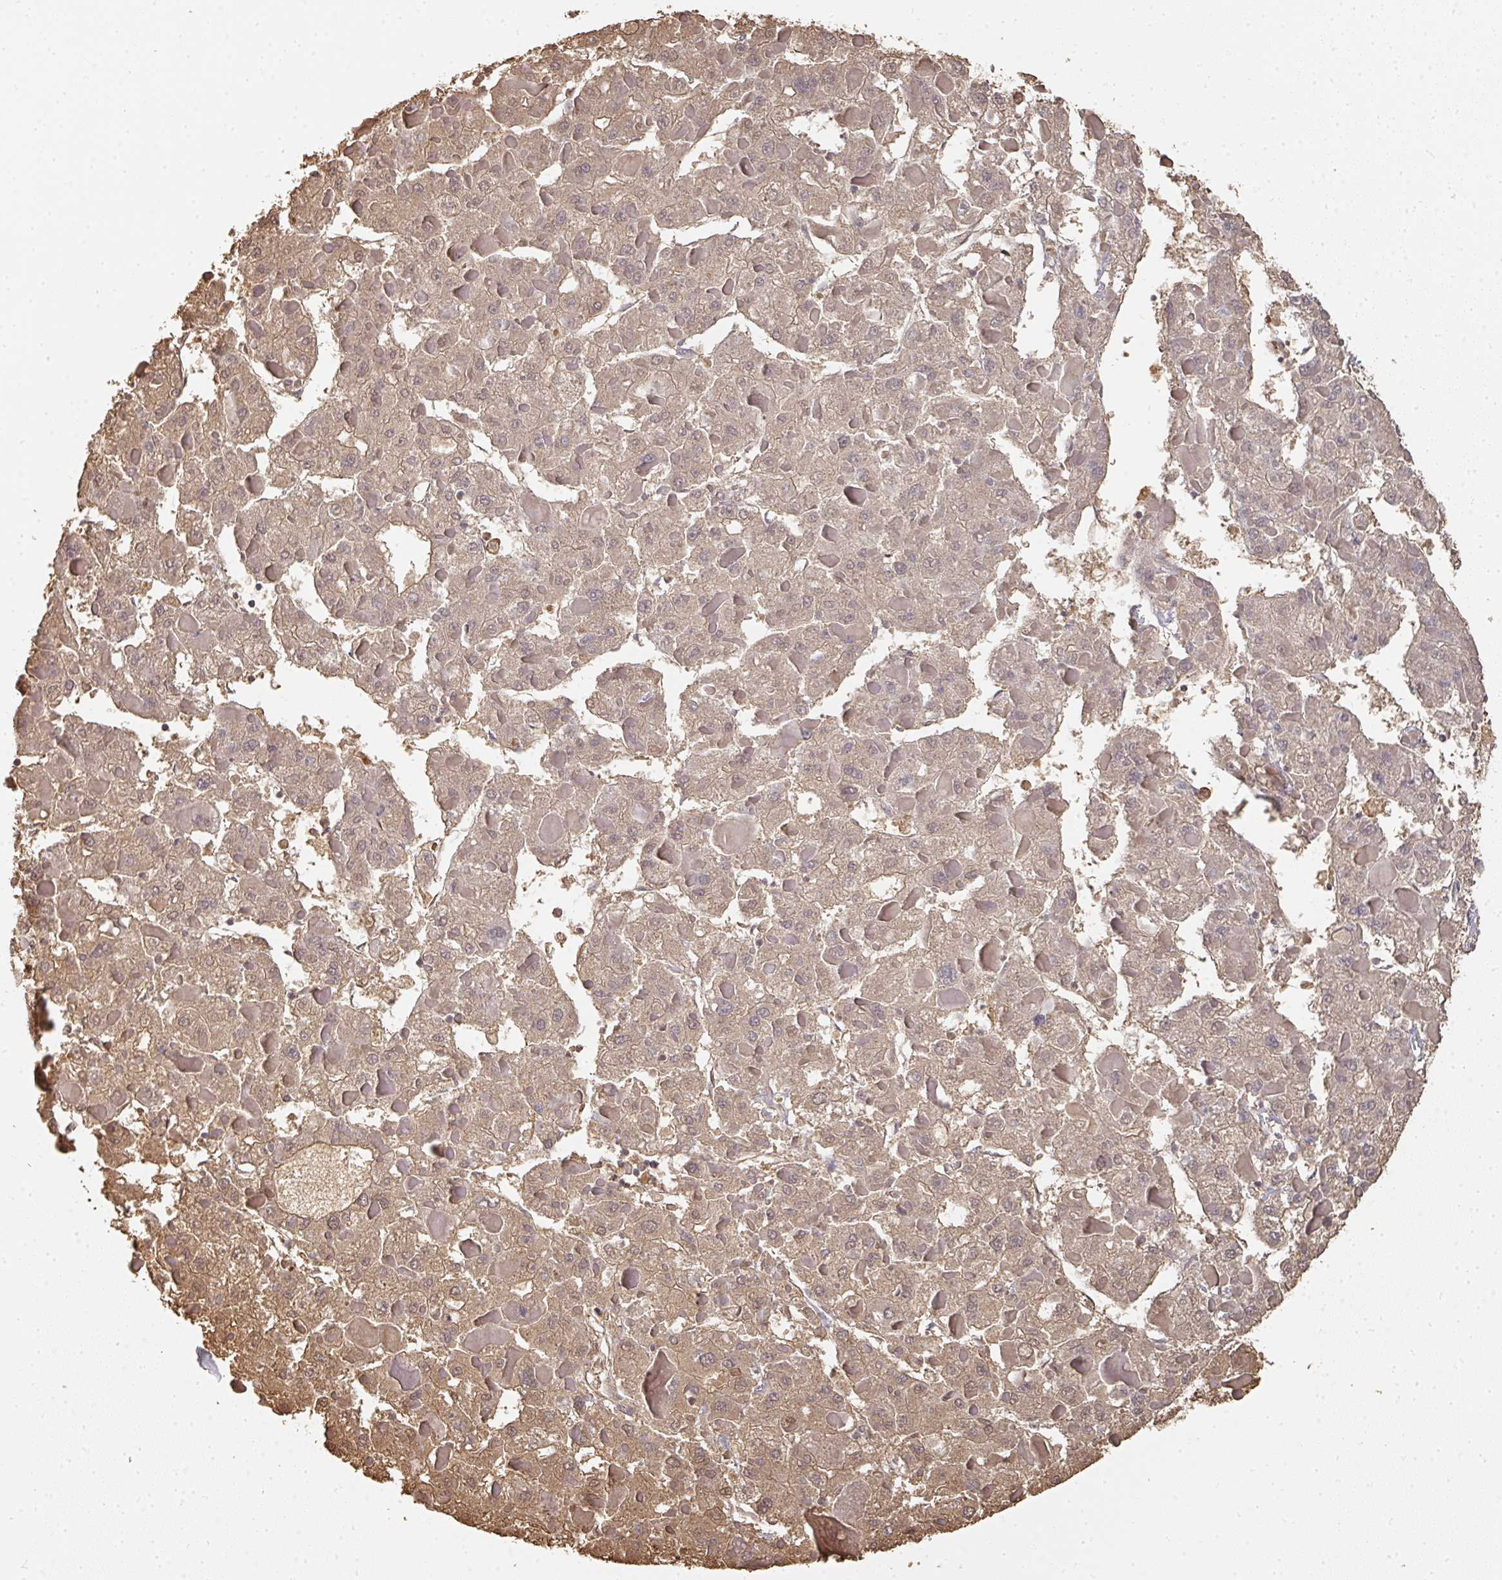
{"staining": {"intensity": "moderate", "quantity": ">75%", "location": "cytoplasmic/membranous"}, "tissue": "liver cancer", "cell_type": "Tumor cells", "image_type": "cancer", "snomed": [{"axis": "morphology", "description": "Carcinoma, Hepatocellular, NOS"}, {"axis": "topography", "description": "Liver"}], "caption": "This image reveals hepatocellular carcinoma (liver) stained with immunohistochemistry (IHC) to label a protein in brown. The cytoplasmic/membranous of tumor cells show moderate positivity for the protein. Nuclei are counter-stained blue.", "gene": "ALB", "patient": {"sex": "female", "age": 73}}